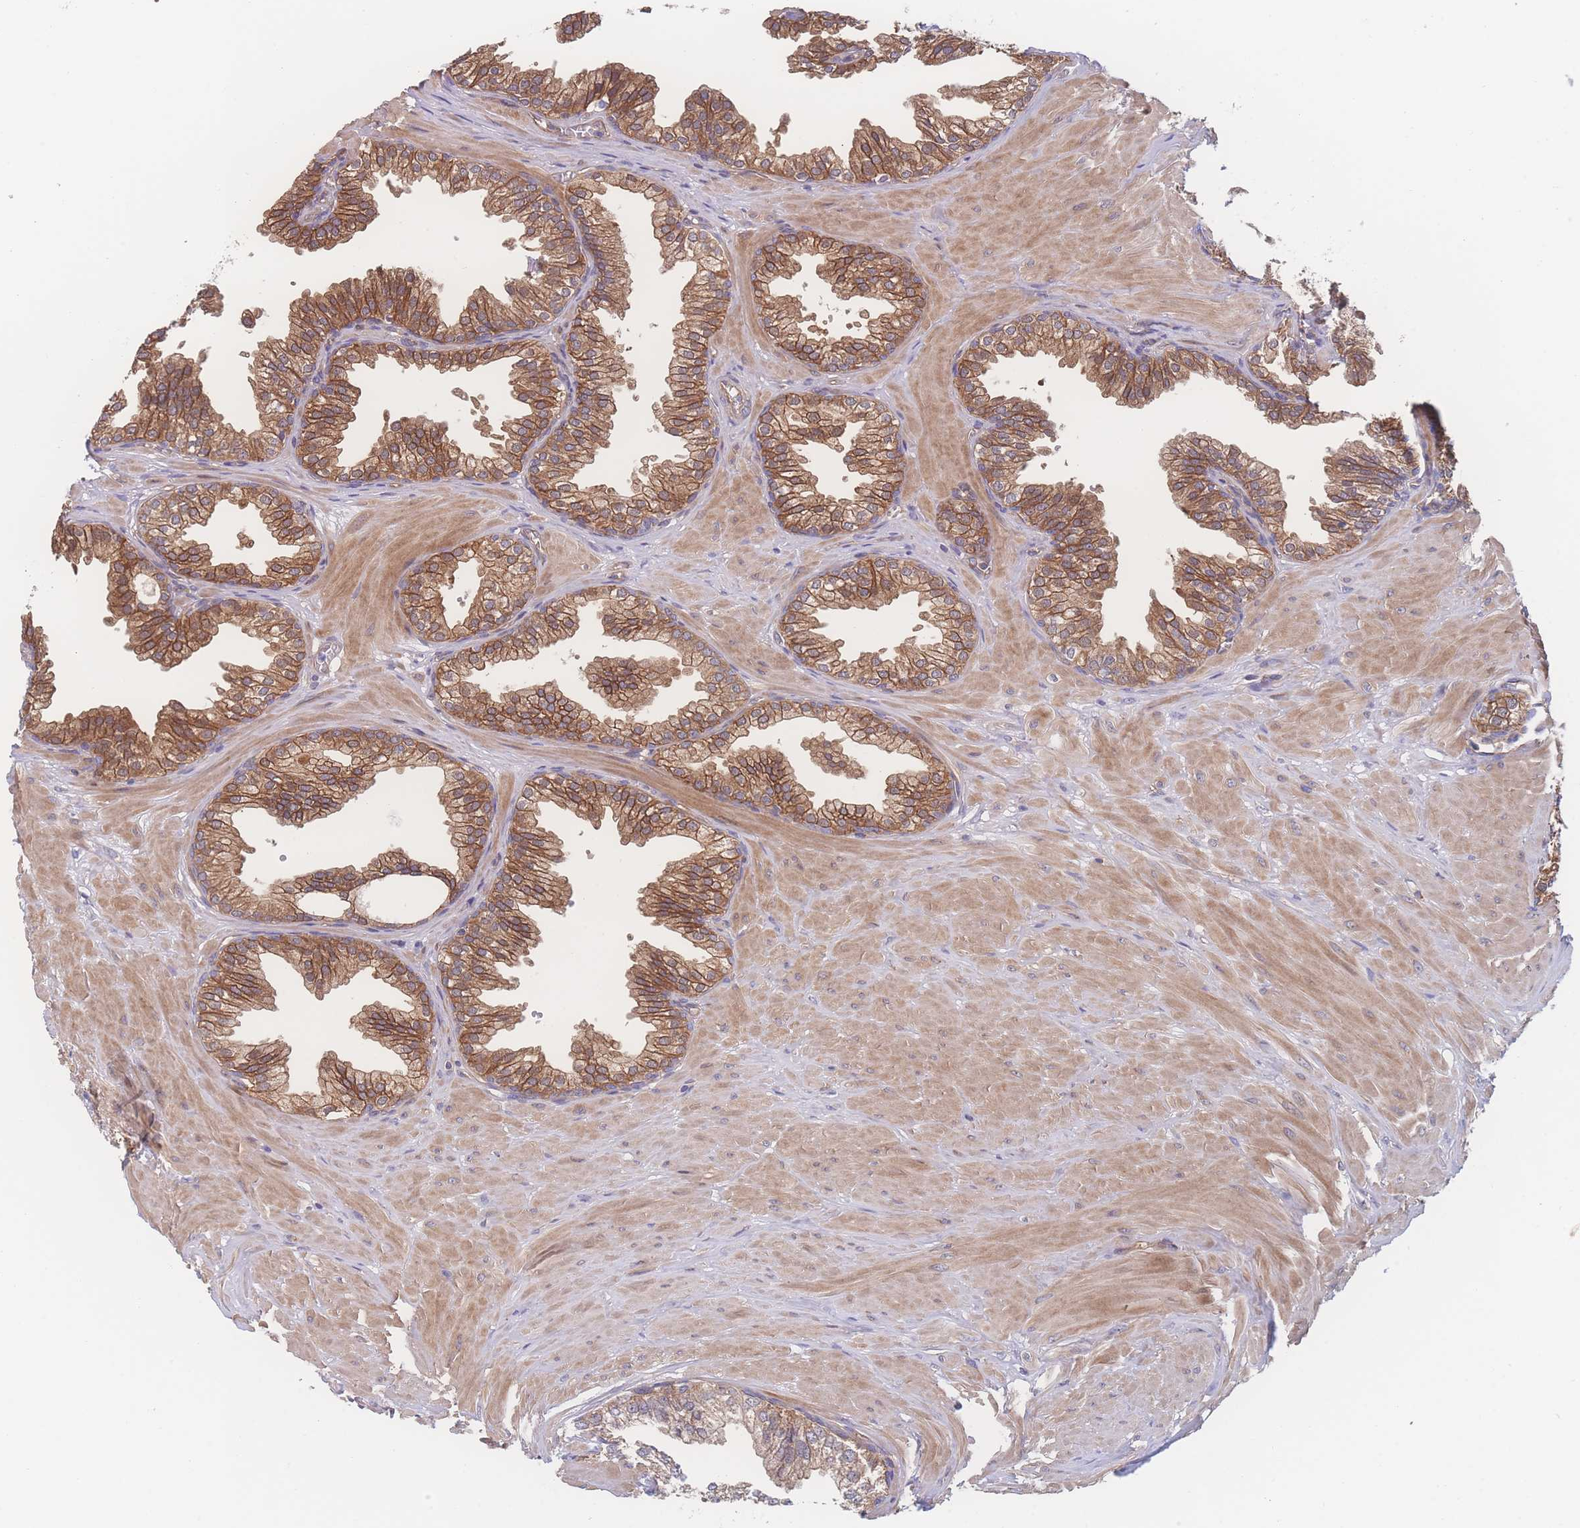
{"staining": {"intensity": "strong", "quantity": ">75%", "location": "cytoplasmic/membranous"}, "tissue": "prostate", "cell_type": "Glandular cells", "image_type": "normal", "snomed": [{"axis": "morphology", "description": "Normal tissue, NOS"}, {"axis": "topography", "description": "Prostate"}, {"axis": "topography", "description": "Peripheral nerve tissue"}], "caption": "Glandular cells demonstrate high levels of strong cytoplasmic/membranous positivity in approximately >75% of cells in unremarkable human prostate.", "gene": "CFAP97", "patient": {"sex": "male", "age": 55}}